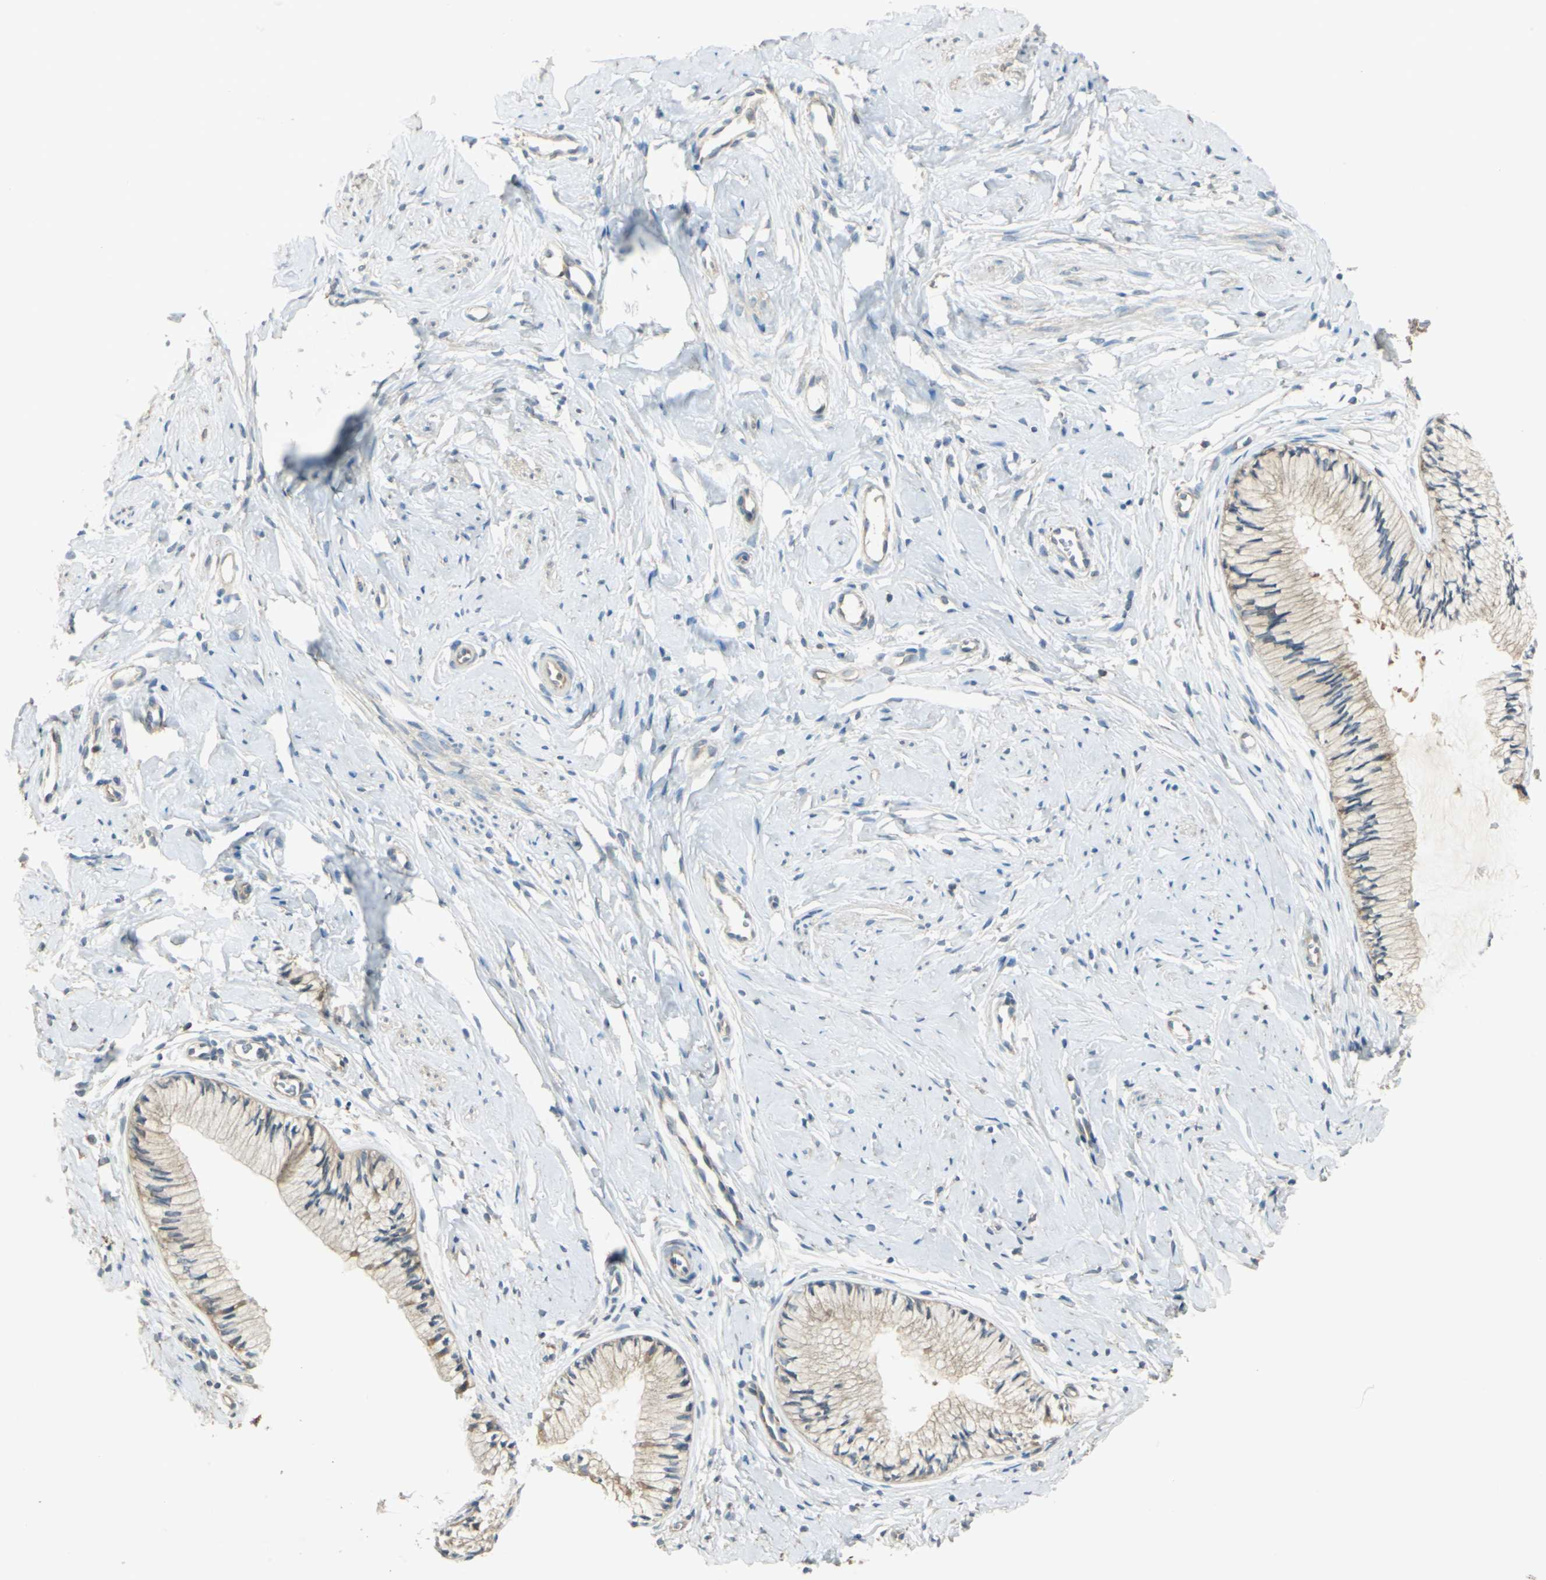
{"staining": {"intensity": "moderate", "quantity": ">75%", "location": "cytoplasmic/membranous"}, "tissue": "cervix", "cell_type": "Glandular cells", "image_type": "normal", "snomed": [{"axis": "morphology", "description": "Normal tissue, NOS"}, {"axis": "topography", "description": "Cervix"}], "caption": "The image demonstrates immunohistochemical staining of normal cervix. There is moderate cytoplasmic/membranous positivity is present in about >75% of glandular cells.", "gene": "SHC2", "patient": {"sex": "female", "age": 46}}